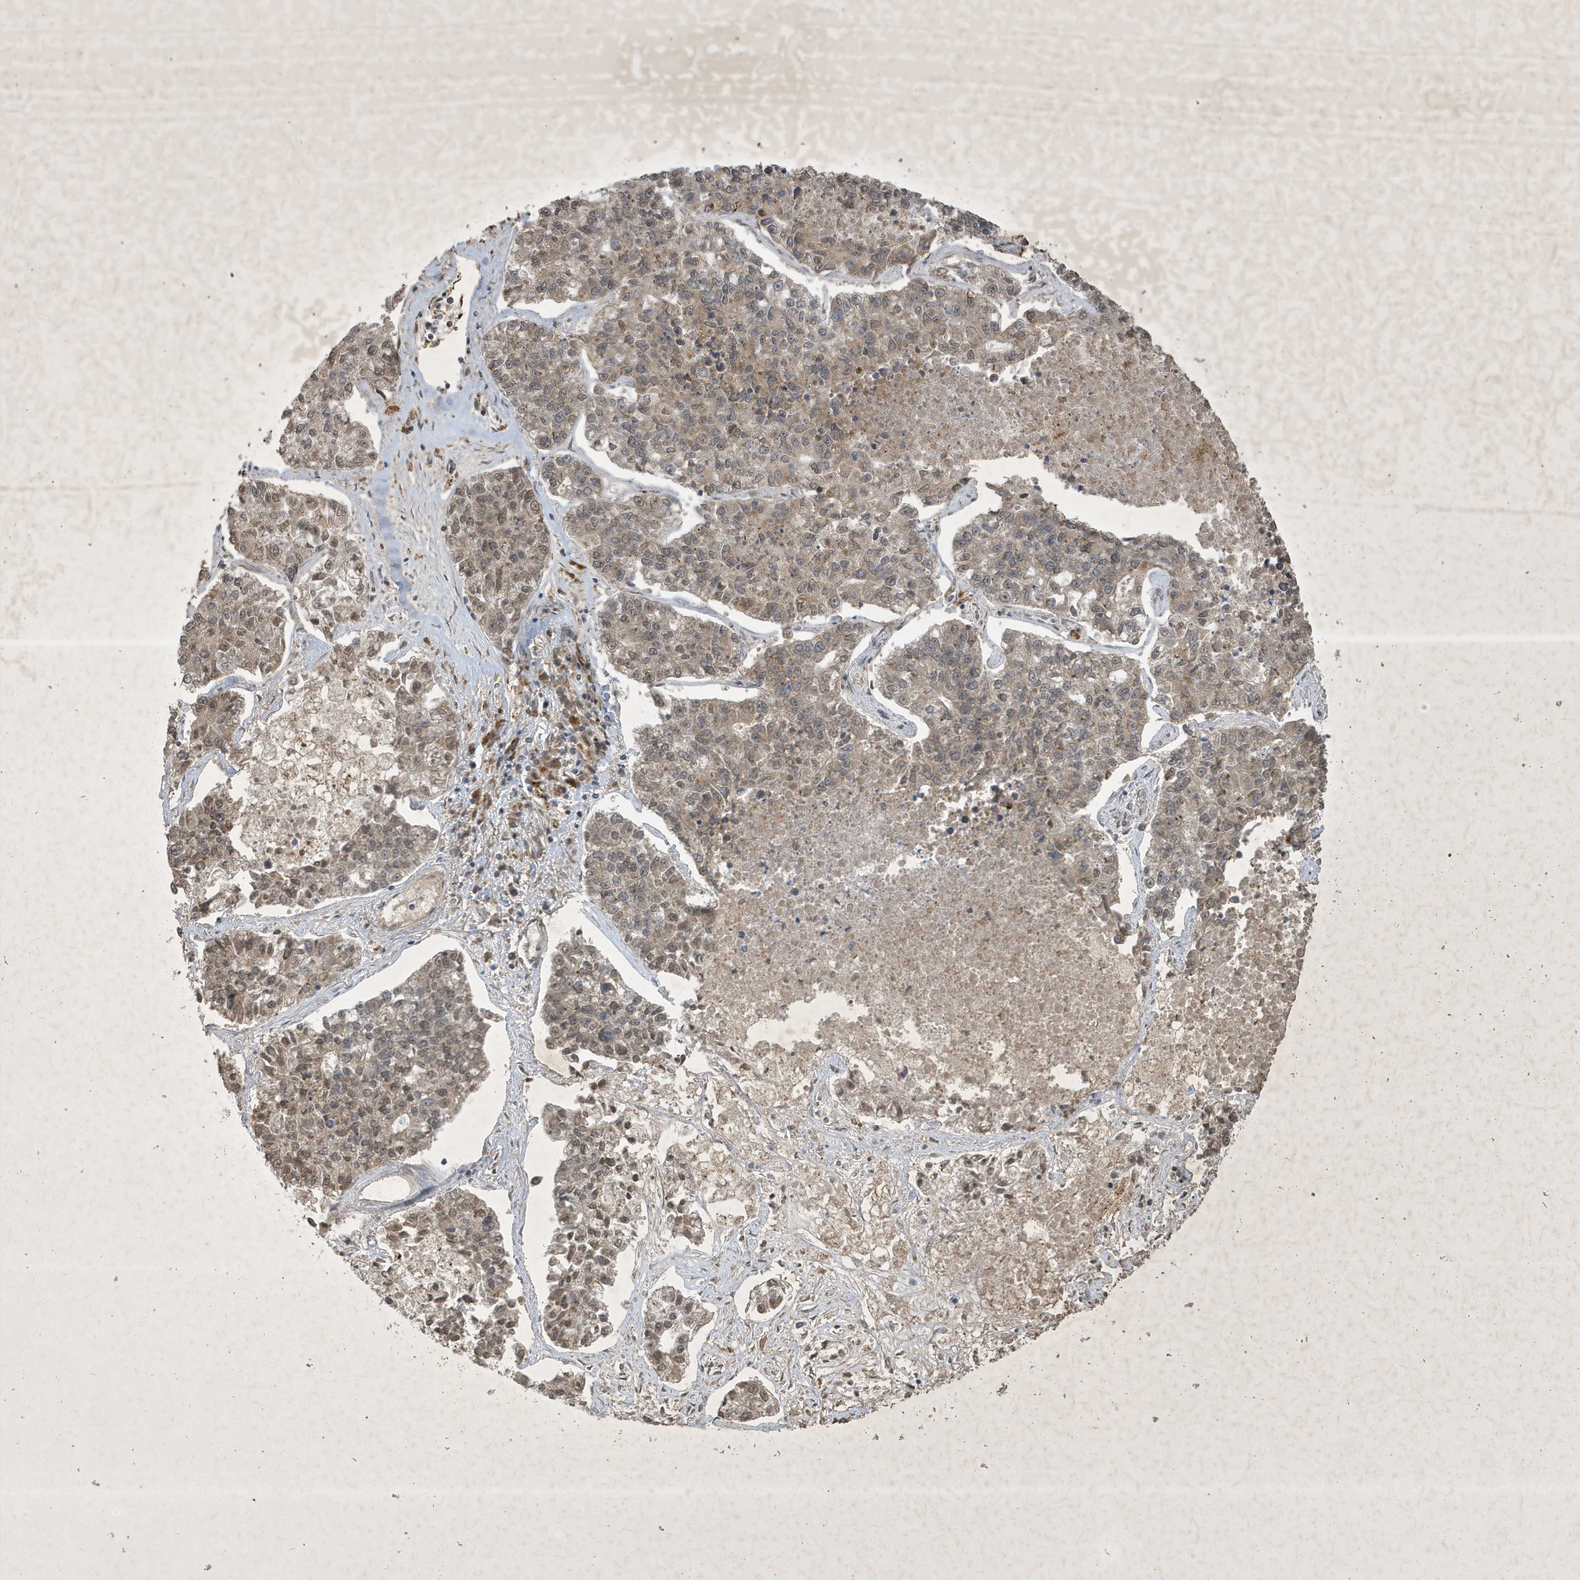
{"staining": {"intensity": "weak", "quantity": ">75%", "location": "cytoplasmic/membranous,nuclear"}, "tissue": "lung cancer", "cell_type": "Tumor cells", "image_type": "cancer", "snomed": [{"axis": "morphology", "description": "Adenocarcinoma, NOS"}, {"axis": "topography", "description": "Lung"}], "caption": "Tumor cells display low levels of weak cytoplasmic/membranous and nuclear positivity in approximately >75% of cells in lung adenocarcinoma.", "gene": "STX10", "patient": {"sex": "male", "age": 49}}